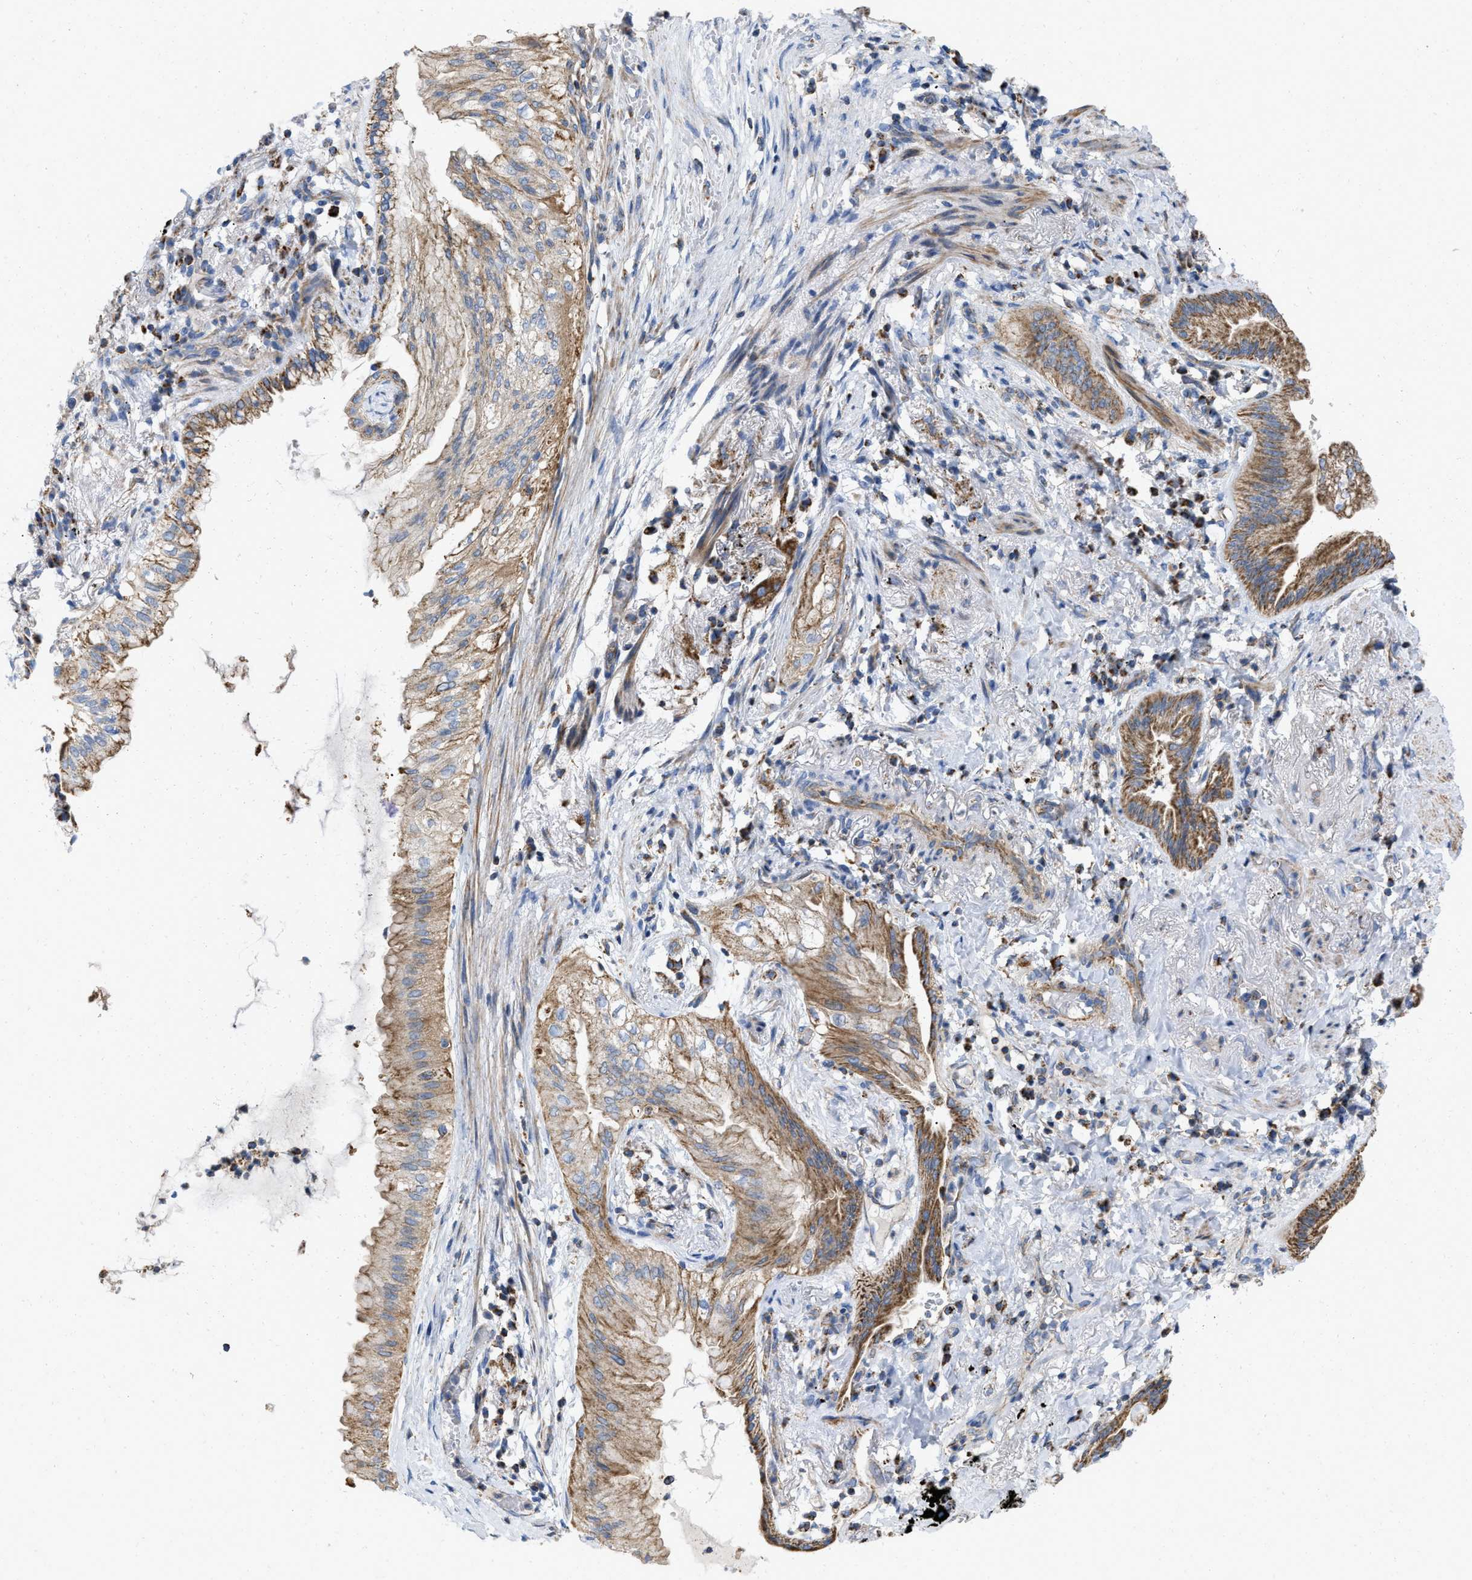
{"staining": {"intensity": "moderate", "quantity": ">75%", "location": "cytoplasmic/membranous"}, "tissue": "lung cancer", "cell_type": "Tumor cells", "image_type": "cancer", "snomed": [{"axis": "morphology", "description": "Normal tissue, NOS"}, {"axis": "morphology", "description": "Adenocarcinoma, NOS"}, {"axis": "topography", "description": "Bronchus"}, {"axis": "topography", "description": "Lung"}], "caption": "Tumor cells show medium levels of moderate cytoplasmic/membranous expression in about >75% of cells in human lung cancer (adenocarcinoma).", "gene": "GRB10", "patient": {"sex": "female", "age": 70}}